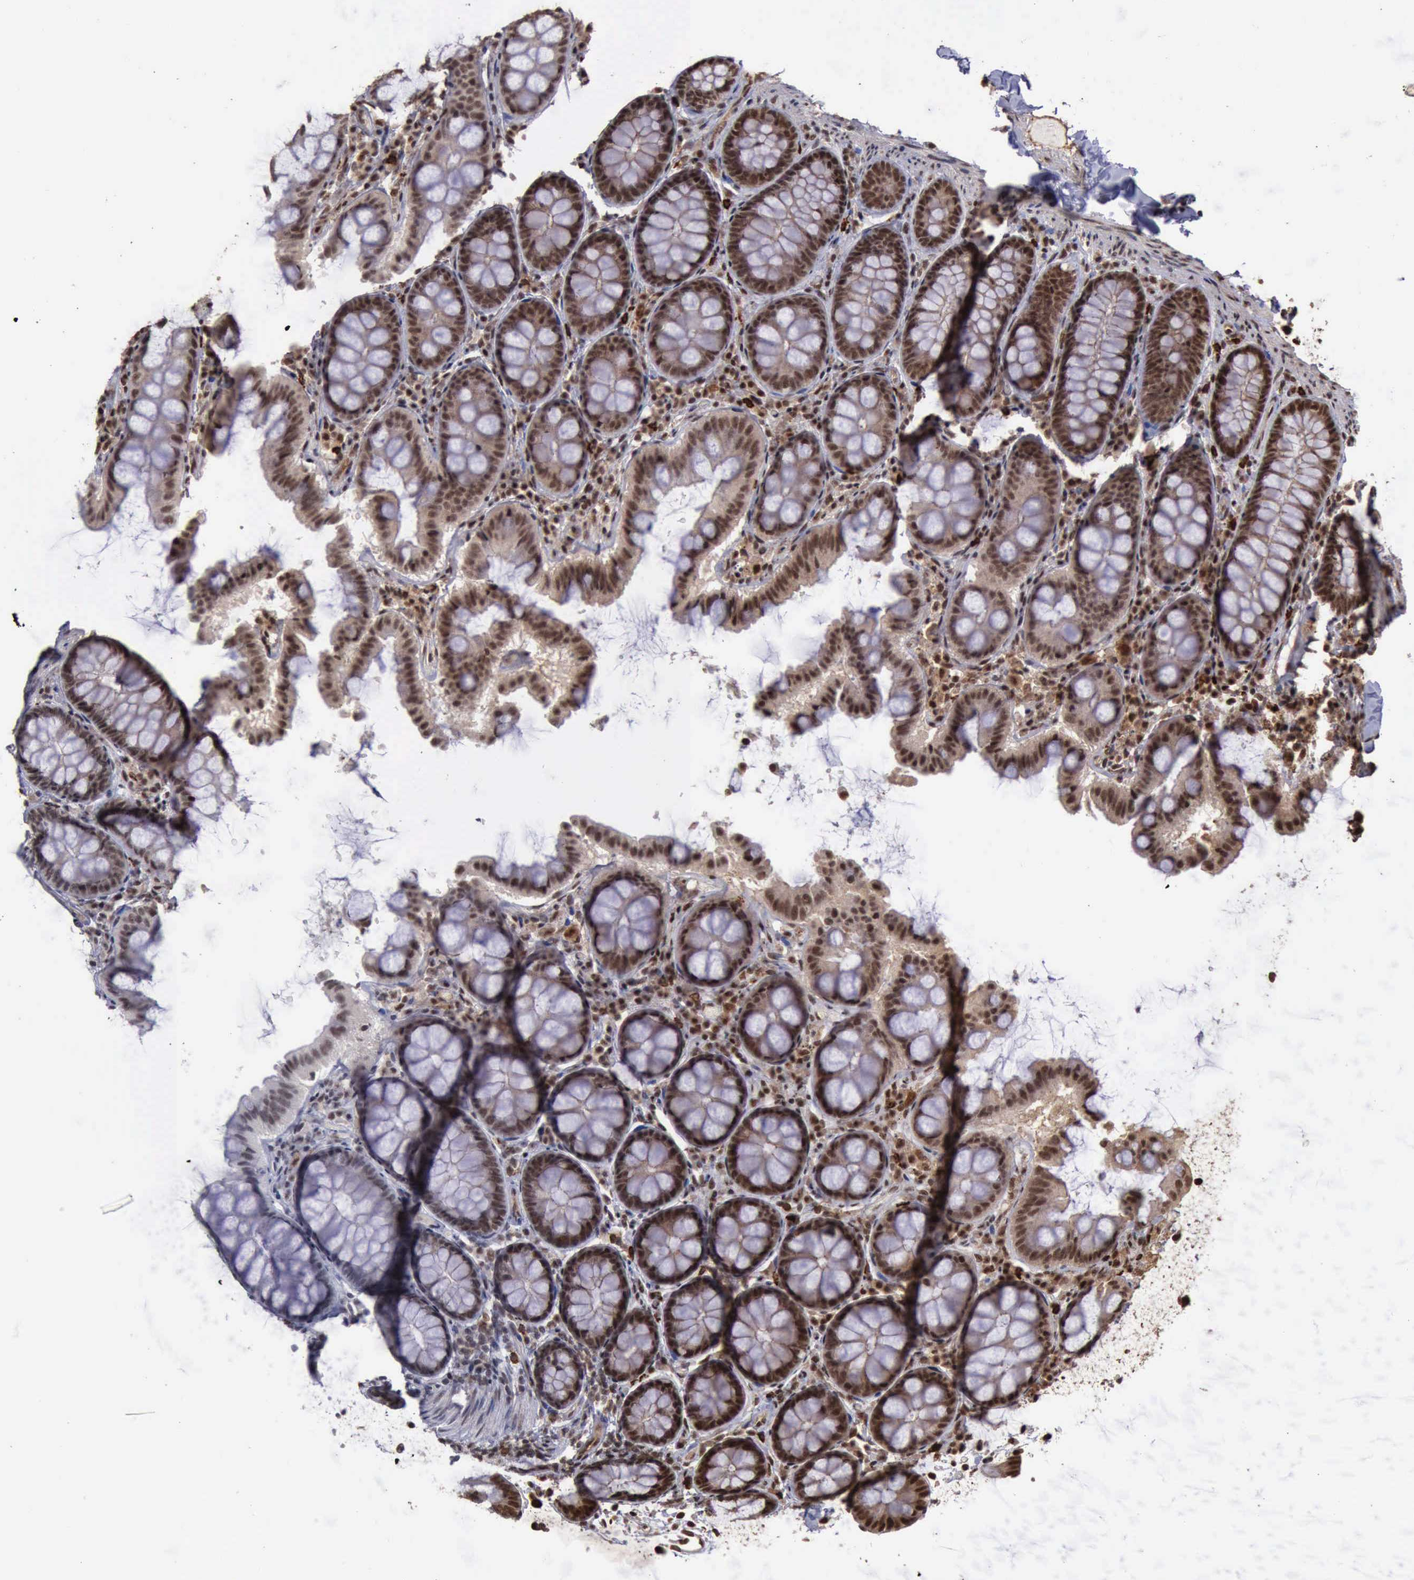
{"staining": {"intensity": "moderate", "quantity": ">75%", "location": "nuclear"}, "tissue": "colon", "cell_type": "Endothelial cells", "image_type": "normal", "snomed": [{"axis": "morphology", "description": "Normal tissue, NOS"}, {"axis": "topography", "description": "Colon"}], "caption": "A brown stain highlights moderate nuclear expression of a protein in endothelial cells of benign colon. Using DAB (3,3'-diaminobenzidine) (brown) and hematoxylin (blue) stains, captured at high magnification using brightfield microscopy.", "gene": "TRMT2A", "patient": {"sex": "female", "age": 61}}